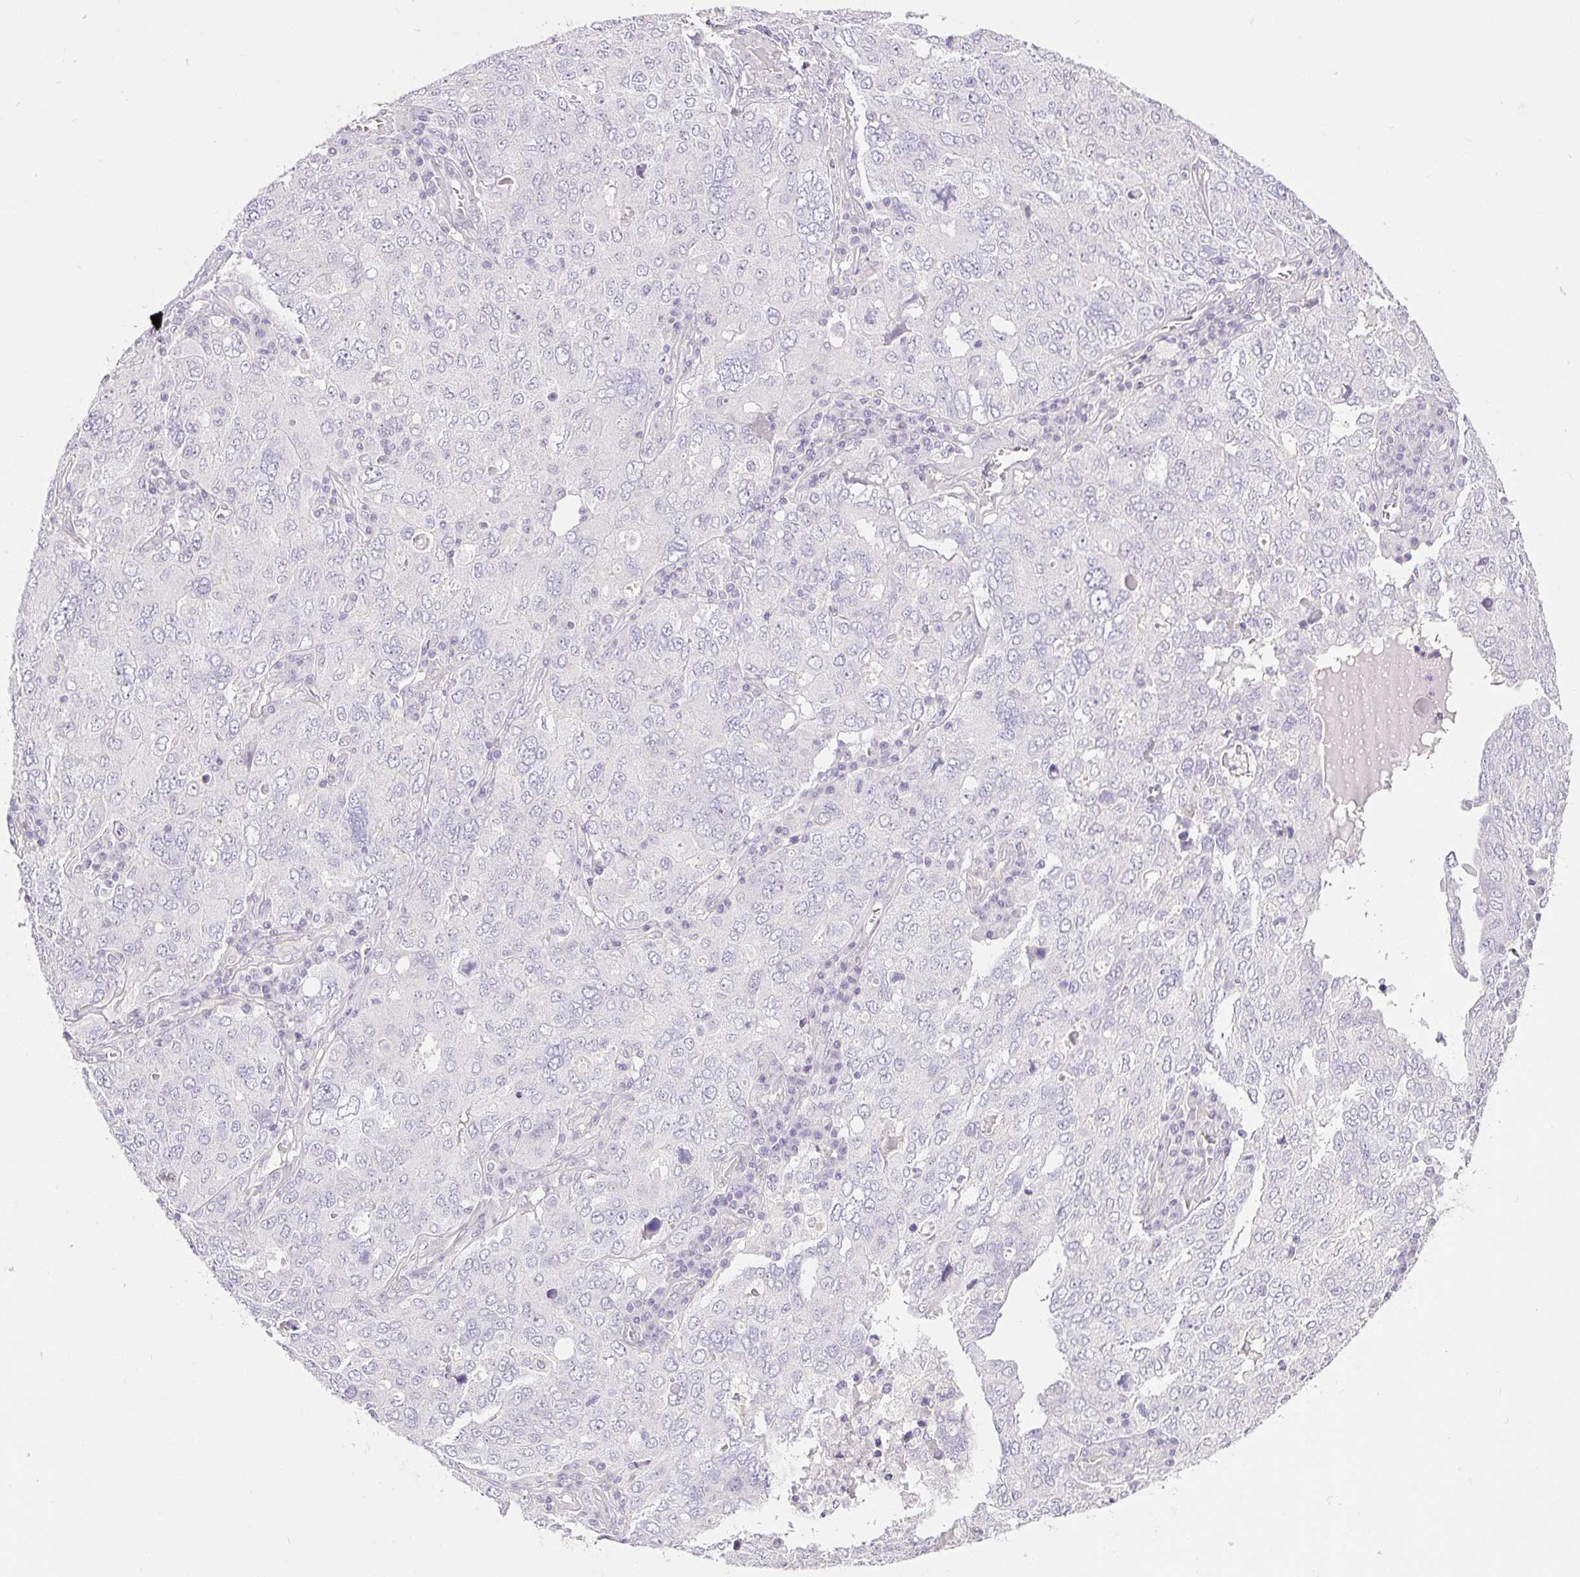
{"staining": {"intensity": "negative", "quantity": "none", "location": "none"}, "tissue": "ovarian cancer", "cell_type": "Tumor cells", "image_type": "cancer", "snomed": [{"axis": "morphology", "description": "Carcinoma, endometroid"}, {"axis": "topography", "description": "Ovary"}], "caption": "There is no significant positivity in tumor cells of ovarian cancer (endometroid carcinoma).", "gene": "RAX2", "patient": {"sex": "female", "age": 62}}